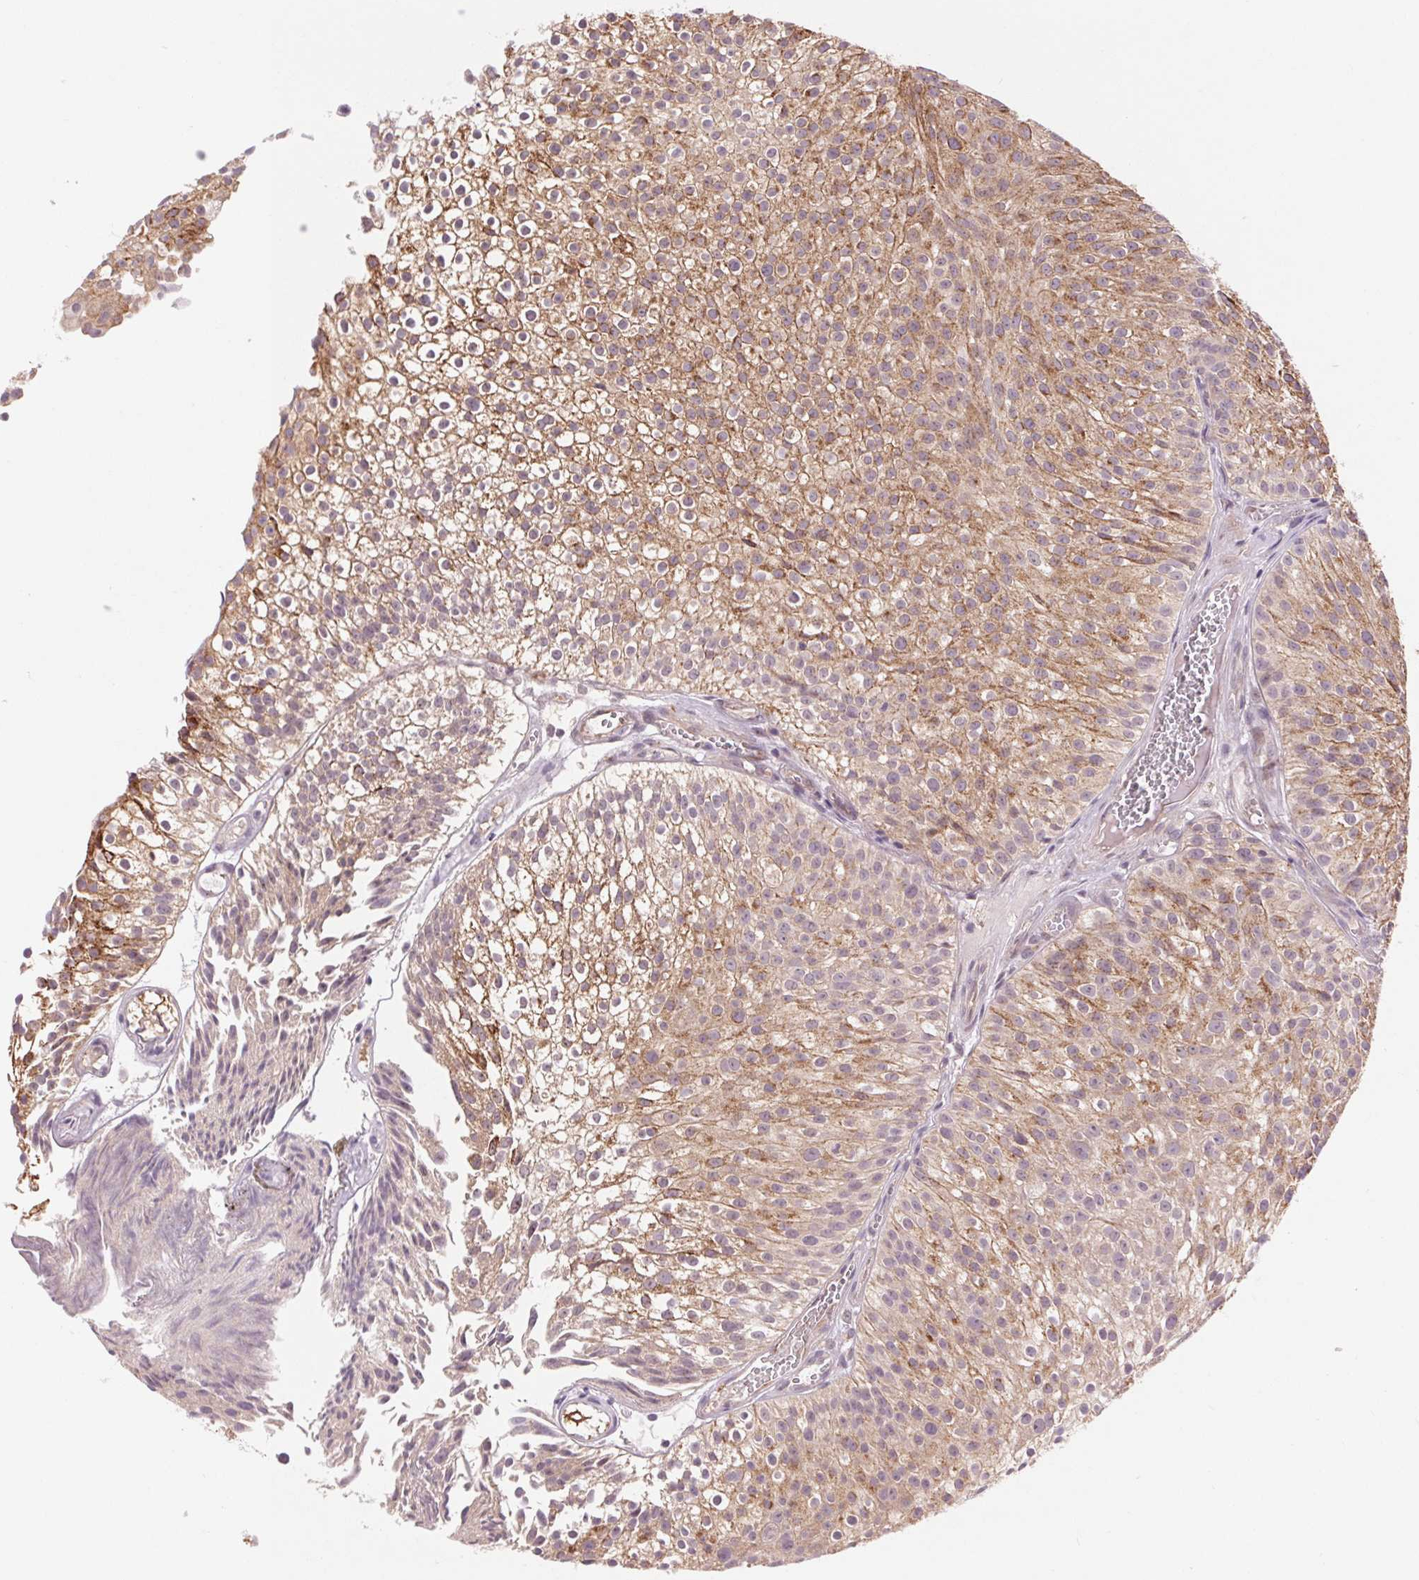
{"staining": {"intensity": "moderate", "quantity": ">75%", "location": "cytoplasmic/membranous"}, "tissue": "urothelial cancer", "cell_type": "Tumor cells", "image_type": "cancer", "snomed": [{"axis": "morphology", "description": "Urothelial carcinoma, Low grade"}, {"axis": "topography", "description": "Urinary bladder"}], "caption": "Brown immunohistochemical staining in human urothelial cancer exhibits moderate cytoplasmic/membranous positivity in about >75% of tumor cells. Ihc stains the protein in brown and the nuclei are stained blue.", "gene": "RANBP3L", "patient": {"sex": "male", "age": 70}}